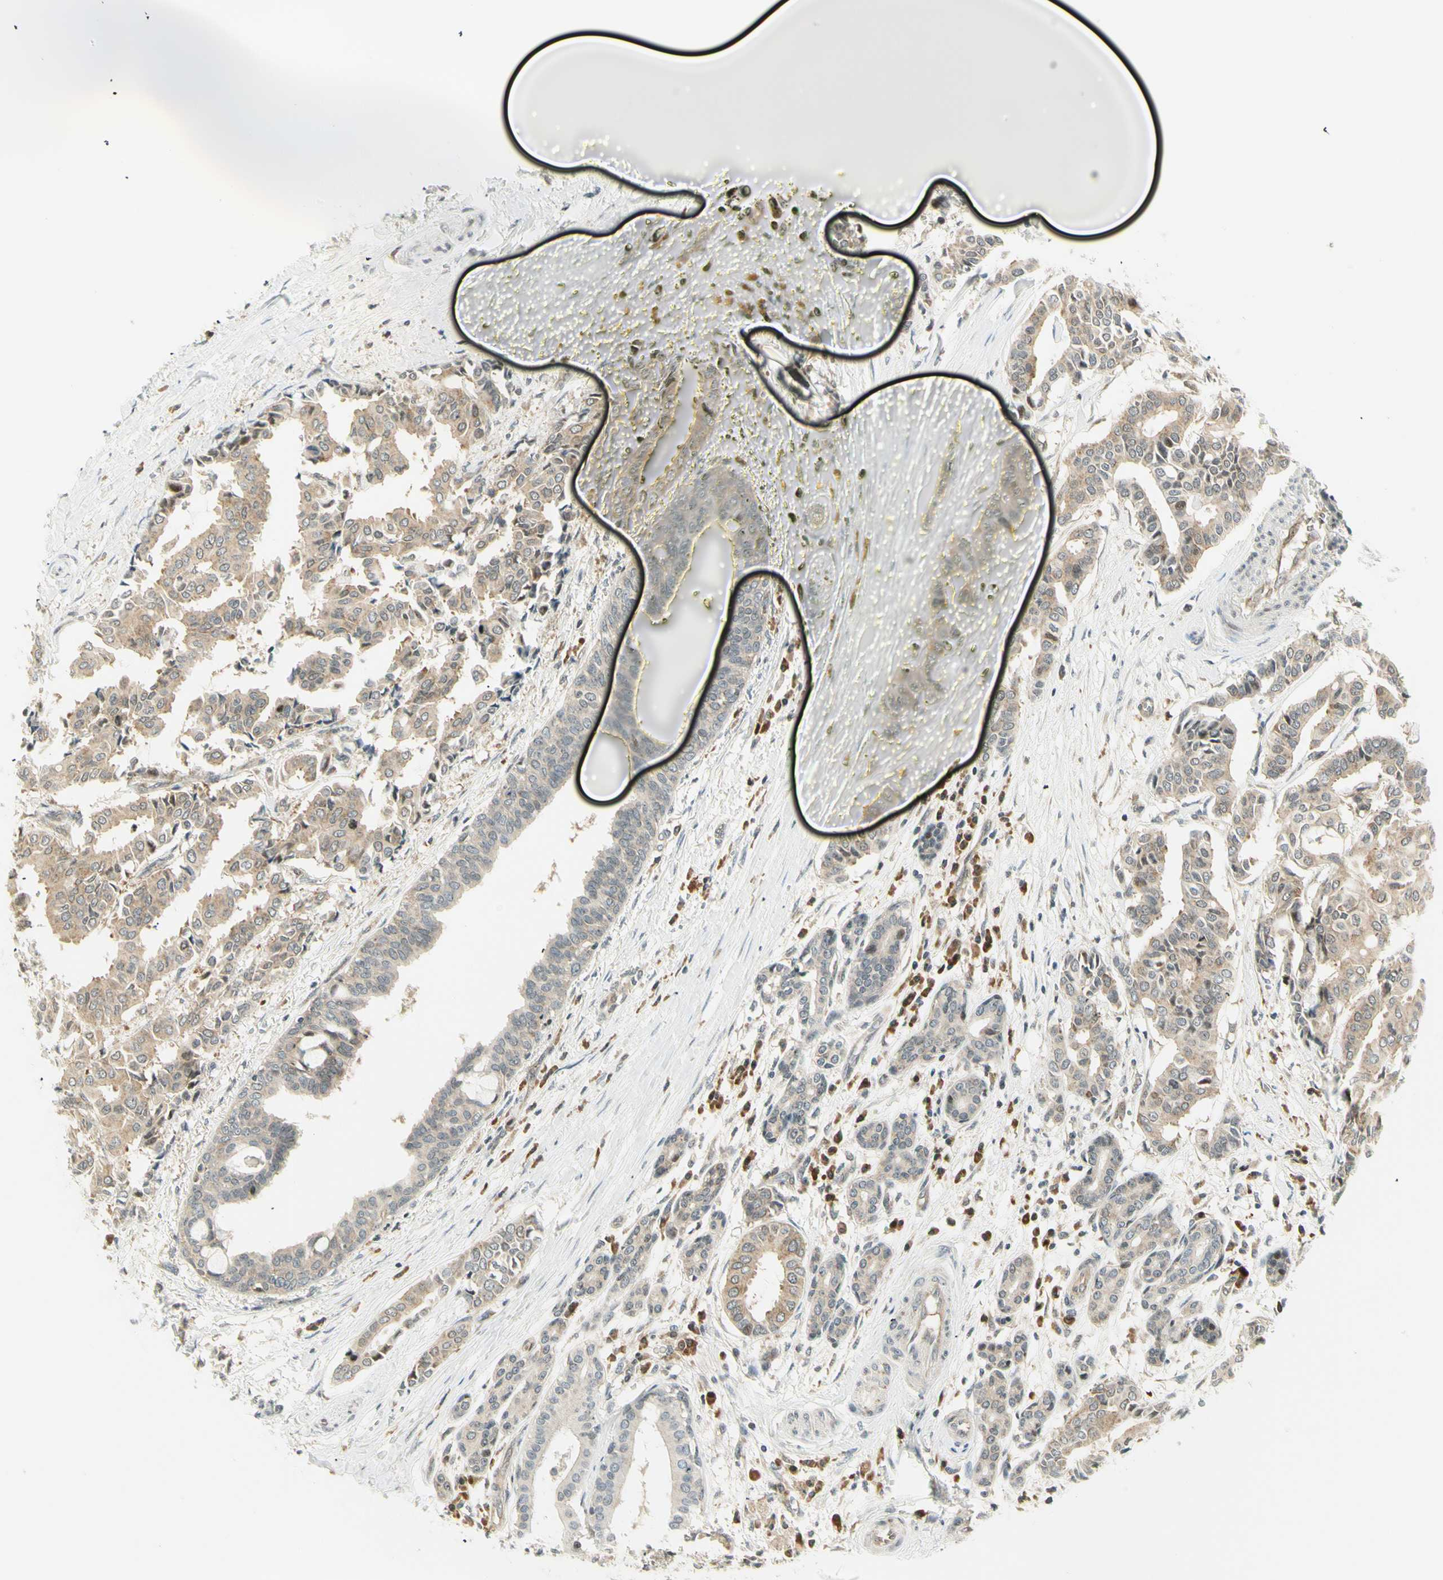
{"staining": {"intensity": "weak", "quantity": "25%-75%", "location": "cytoplasmic/membranous,nuclear"}, "tissue": "head and neck cancer", "cell_type": "Tumor cells", "image_type": "cancer", "snomed": [{"axis": "morphology", "description": "Adenocarcinoma, NOS"}, {"axis": "topography", "description": "Salivary gland"}, {"axis": "topography", "description": "Head-Neck"}], "caption": "The immunohistochemical stain highlights weak cytoplasmic/membranous and nuclear staining in tumor cells of adenocarcinoma (head and neck) tissue. The protein of interest is stained brown, and the nuclei are stained in blue (DAB (3,3'-diaminobenzidine) IHC with brightfield microscopy, high magnification).", "gene": "TPT1", "patient": {"sex": "female", "age": 59}}